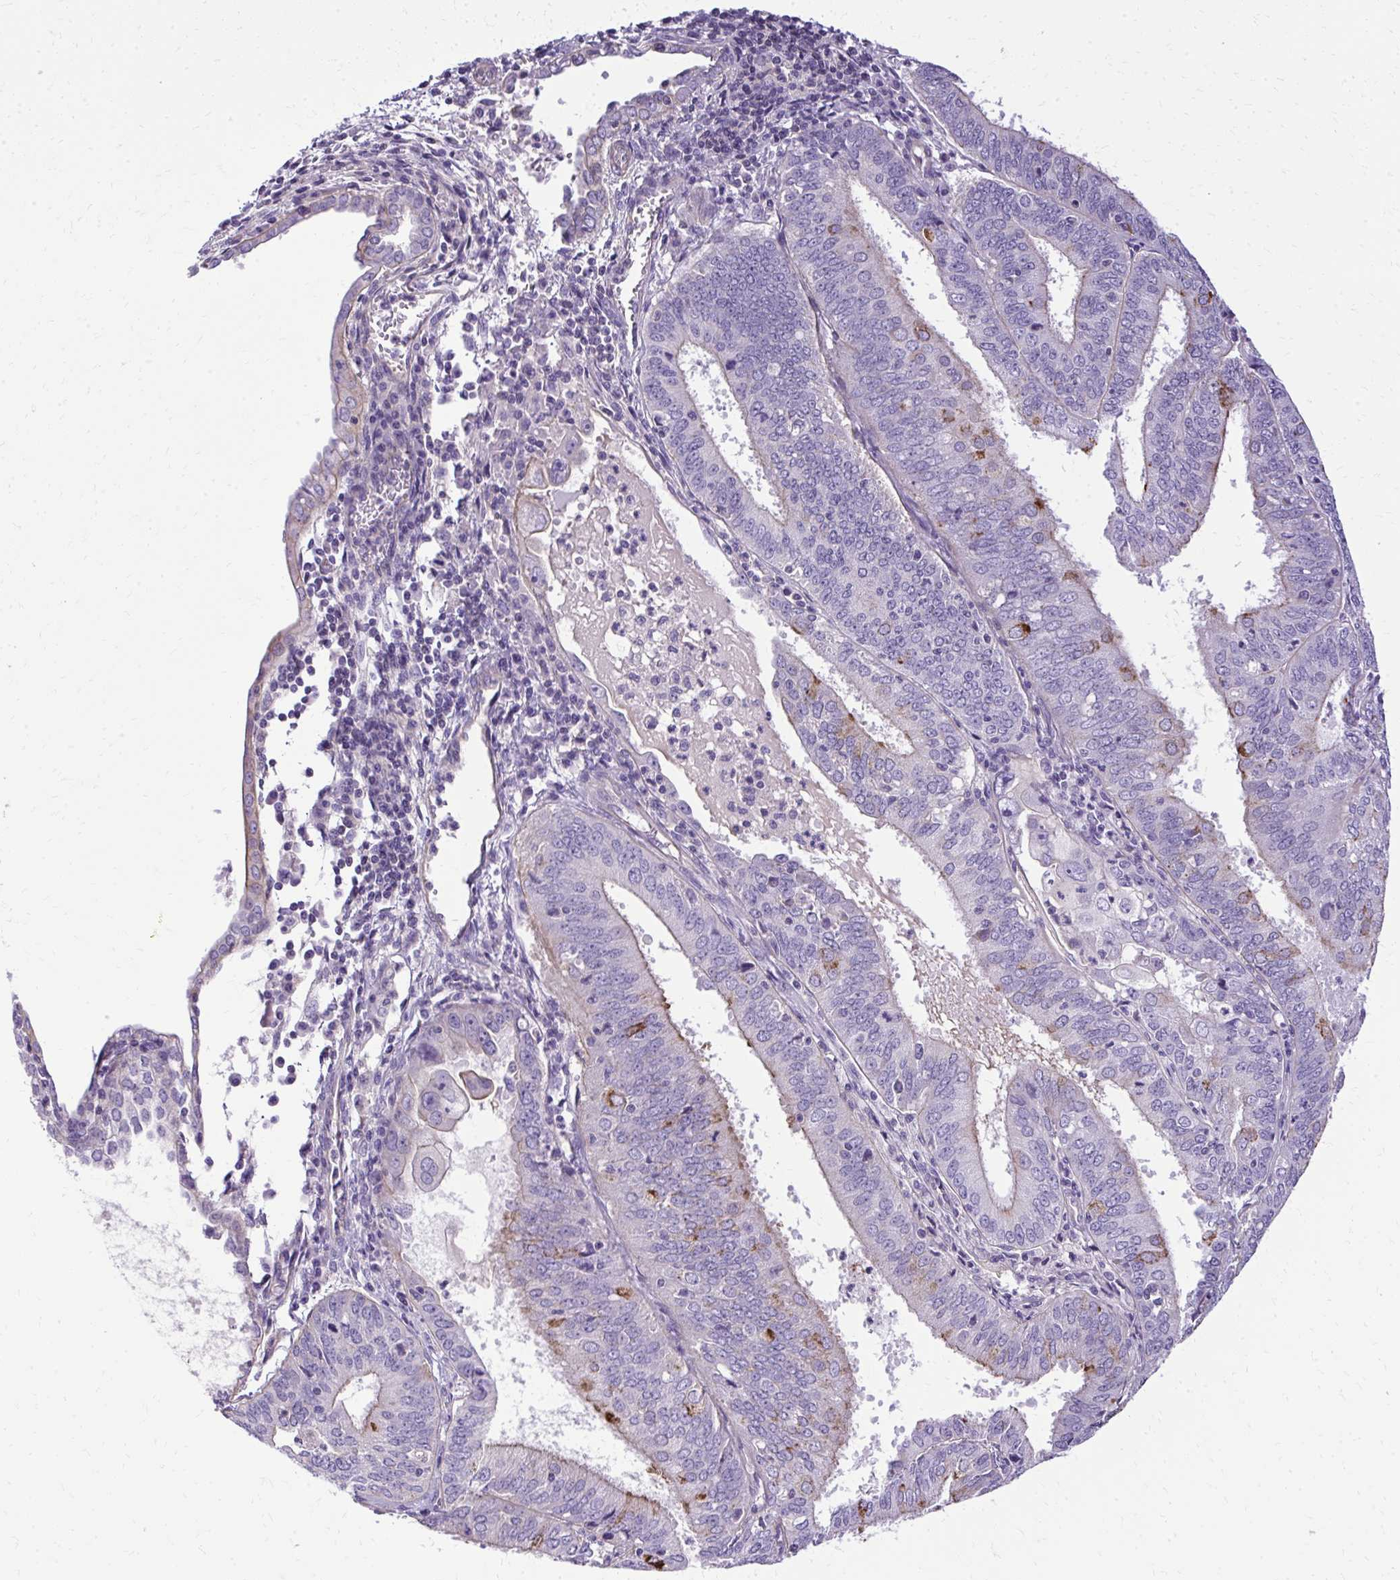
{"staining": {"intensity": "strong", "quantity": "<25%", "location": "cytoplasmic/membranous"}, "tissue": "cervical cancer", "cell_type": "Tumor cells", "image_type": "cancer", "snomed": [{"axis": "morphology", "description": "Adenocarcinoma, NOS"}, {"axis": "topography", "description": "Cervix"}], "caption": "Protein analysis of adenocarcinoma (cervical) tissue demonstrates strong cytoplasmic/membranous positivity in approximately <25% of tumor cells.", "gene": "RUNDC3B", "patient": {"sex": "female", "age": 56}}